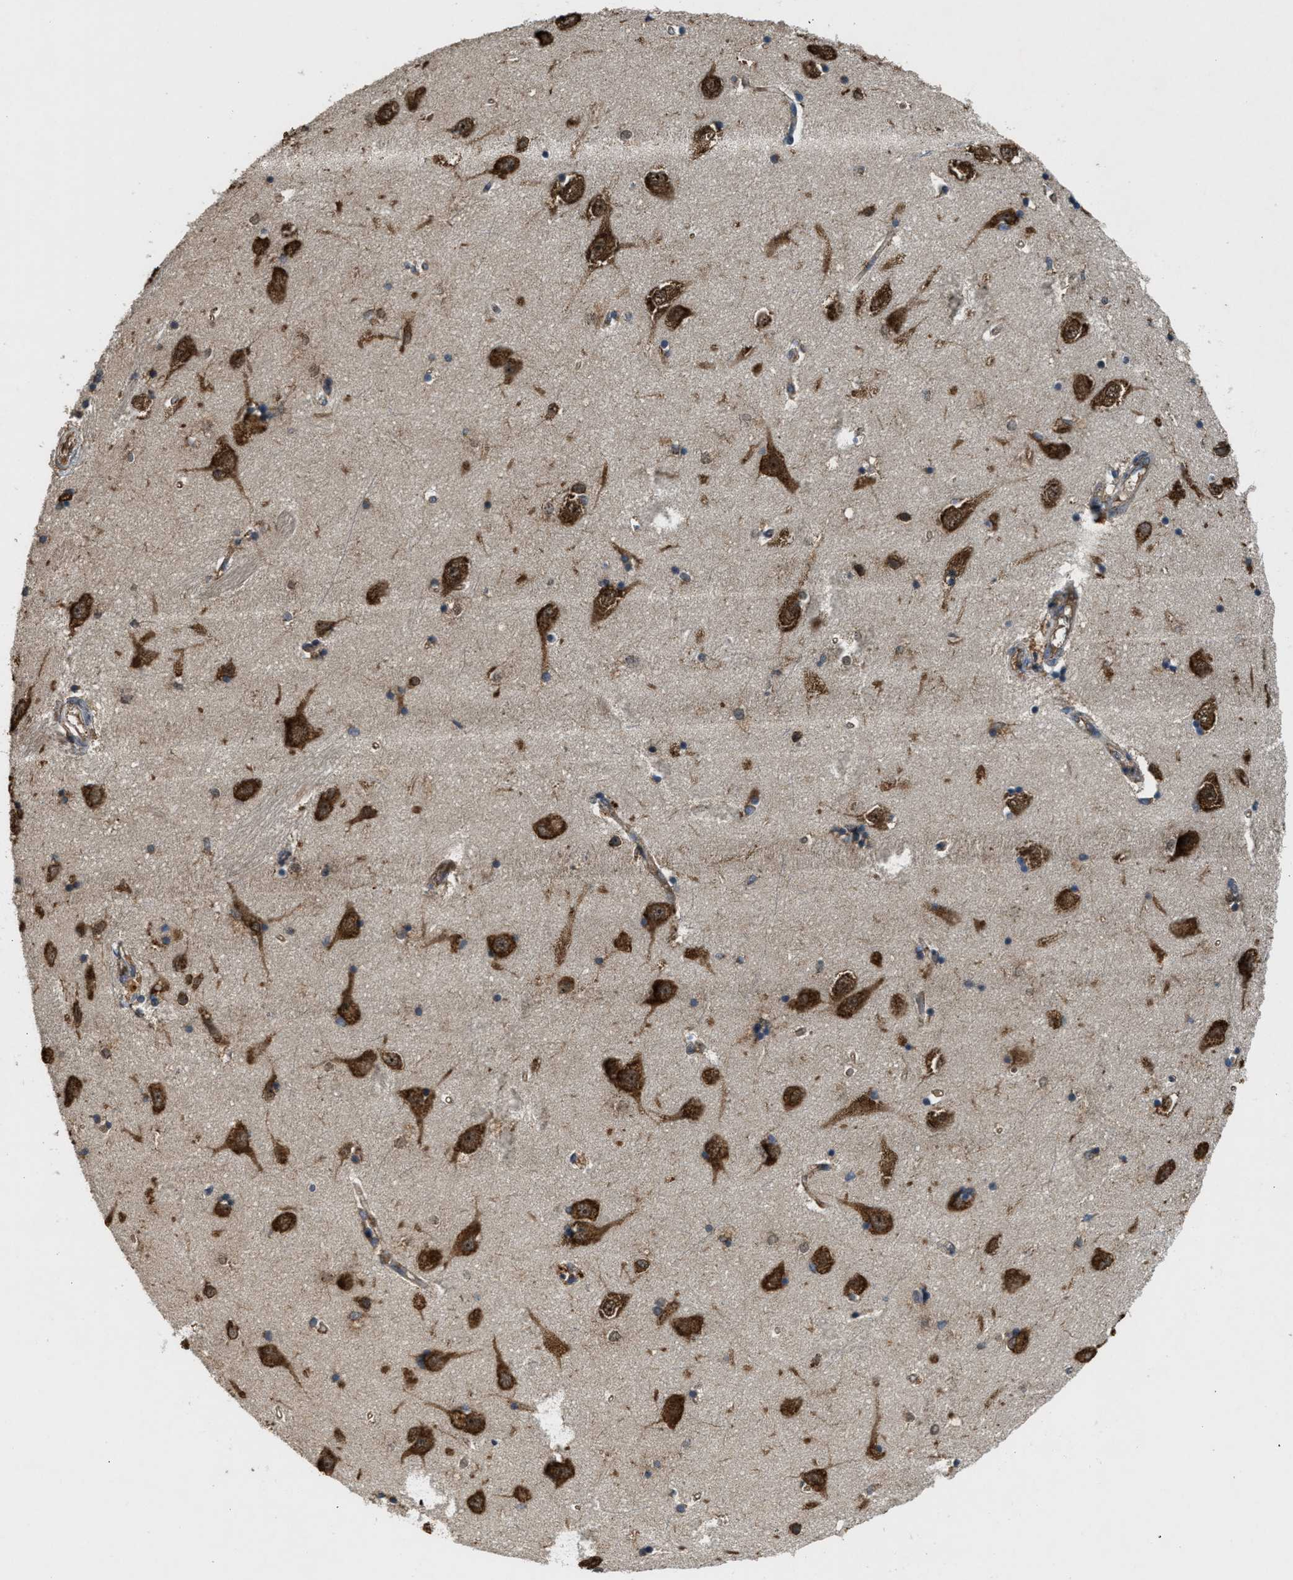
{"staining": {"intensity": "moderate", "quantity": "25%-75%", "location": "cytoplasmic/membranous"}, "tissue": "hippocampus", "cell_type": "Glial cells", "image_type": "normal", "snomed": [{"axis": "morphology", "description": "Normal tissue, NOS"}, {"axis": "topography", "description": "Hippocampus"}], "caption": "Immunohistochemical staining of benign human hippocampus shows 25%-75% levels of moderate cytoplasmic/membranous protein staining in approximately 25%-75% of glial cells. The staining was performed using DAB to visualize the protein expression in brown, while the nuclei were stained in blue with hematoxylin (Magnification: 20x).", "gene": "ARHGEF5", "patient": {"sex": "male", "age": 45}}